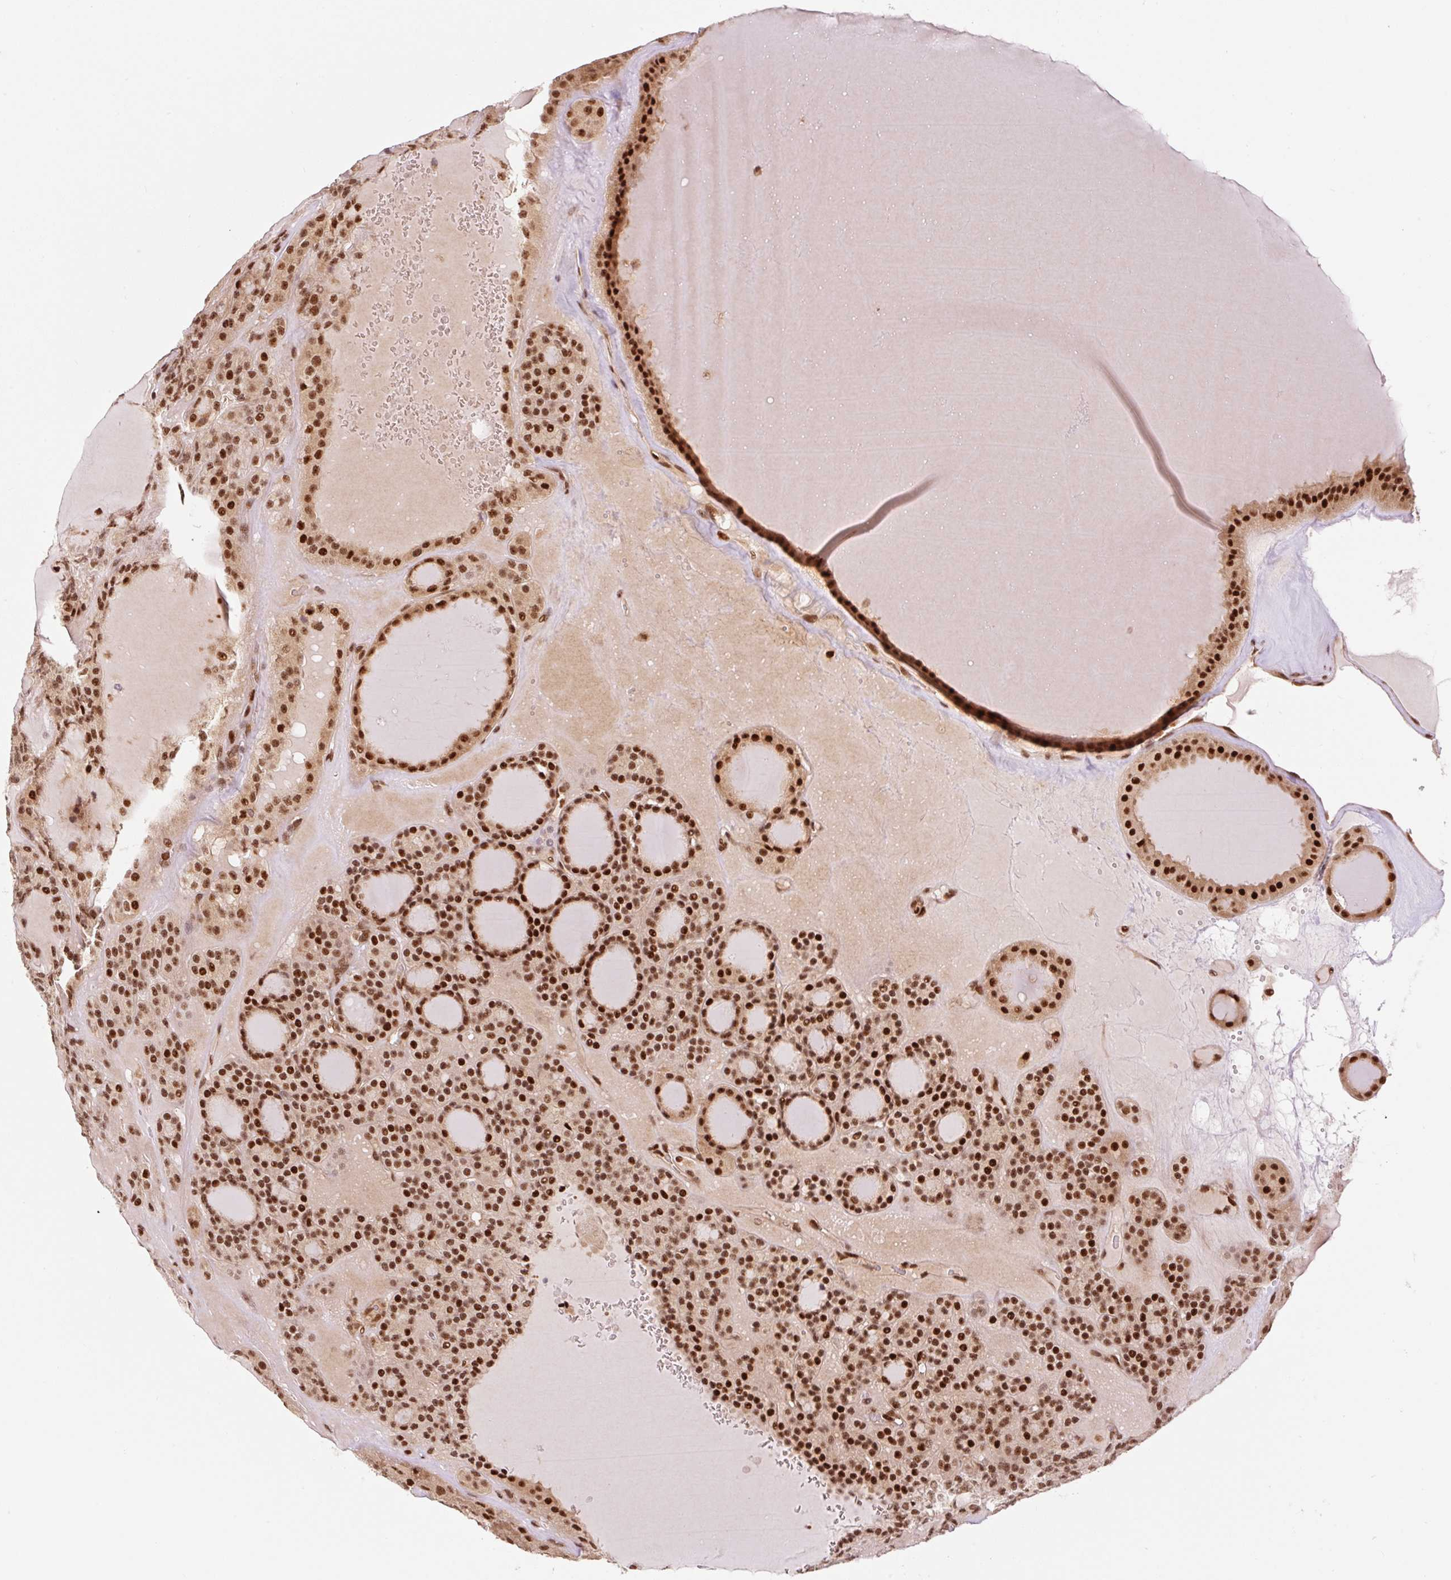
{"staining": {"intensity": "strong", "quantity": ">75%", "location": "nuclear"}, "tissue": "thyroid cancer", "cell_type": "Tumor cells", "image_type": "cancer", "snomed": [{"axis": "morphology", "description": "Follicular adenoma carcinoma, NOS"}, {"axis": "topography", "description": "Thyroid gland"}], "caption": "Human thyroid follicular adenoma carcinoma stained for a protein (brown) displays strong nuclear positive staining in about >75% of tumor cells.", "gene": "INTS8", "patient": {"sex": "female", "age": 63}}